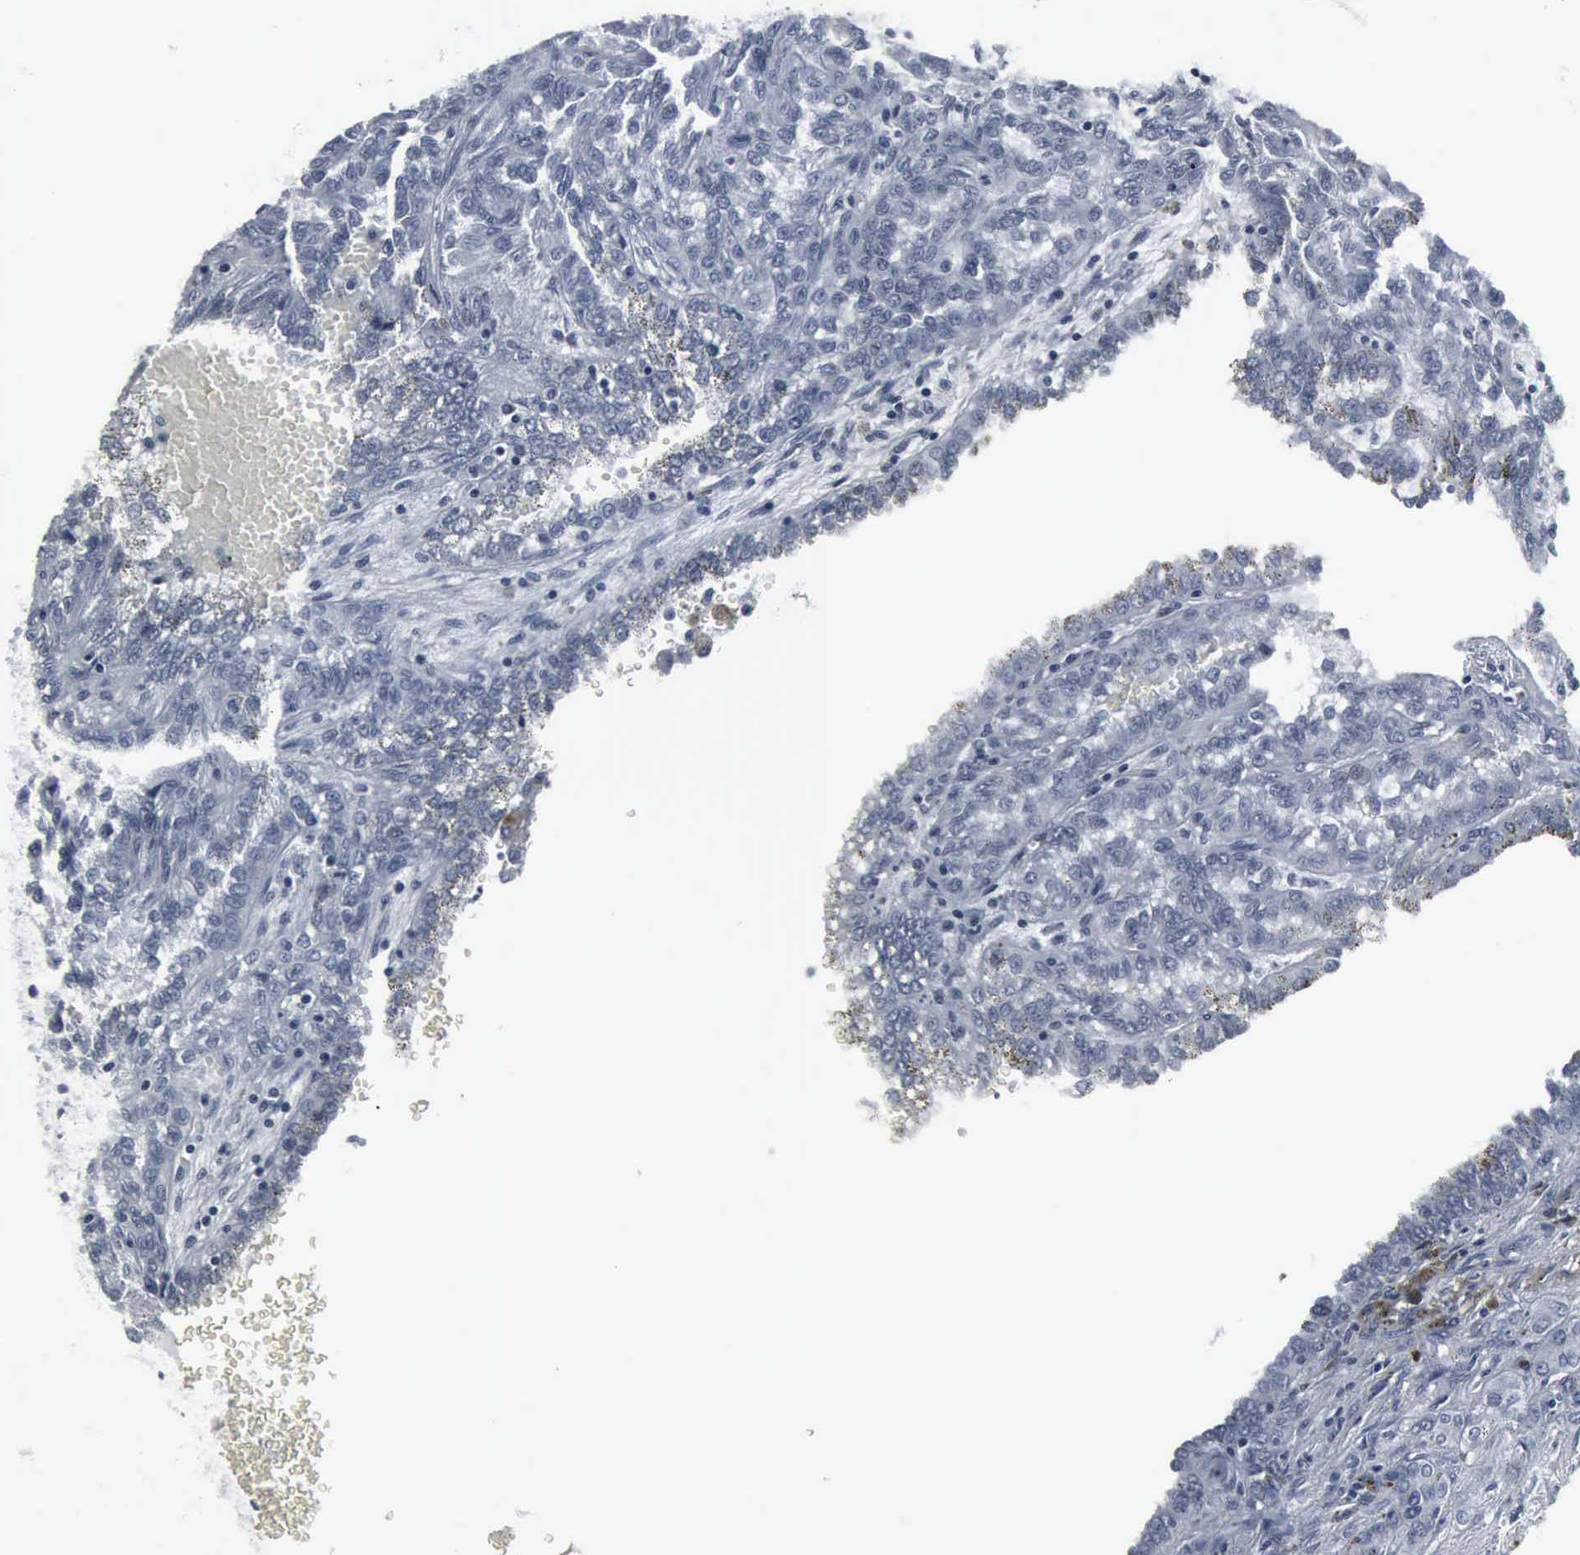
{"staining": {"intensity": "negative", "quantity": "none", "location": "none"}, "tissue": "renal cancer", "cell_type": "Tumor cells", "image_type": "cancer", "snomed": [{"axis": "morphology", "description": "Inflammation, NOS"}, {"axis": "morphology", "description": "Adenocarcinoma, NOS"}, {"axis": "topography", "description": "Kidney"}], "caption": "DAB immunohistochemical staining of renal adenocarcinoma displays no significant staining in tumor cells. The staining was performed using DAB to visualize the protein expression in brown, while the nuclei were stained in blue with hematoxylin (Magnification: 20x).", "gene": "SNAP25", "patient": {"sex": "male", "age": 68}}